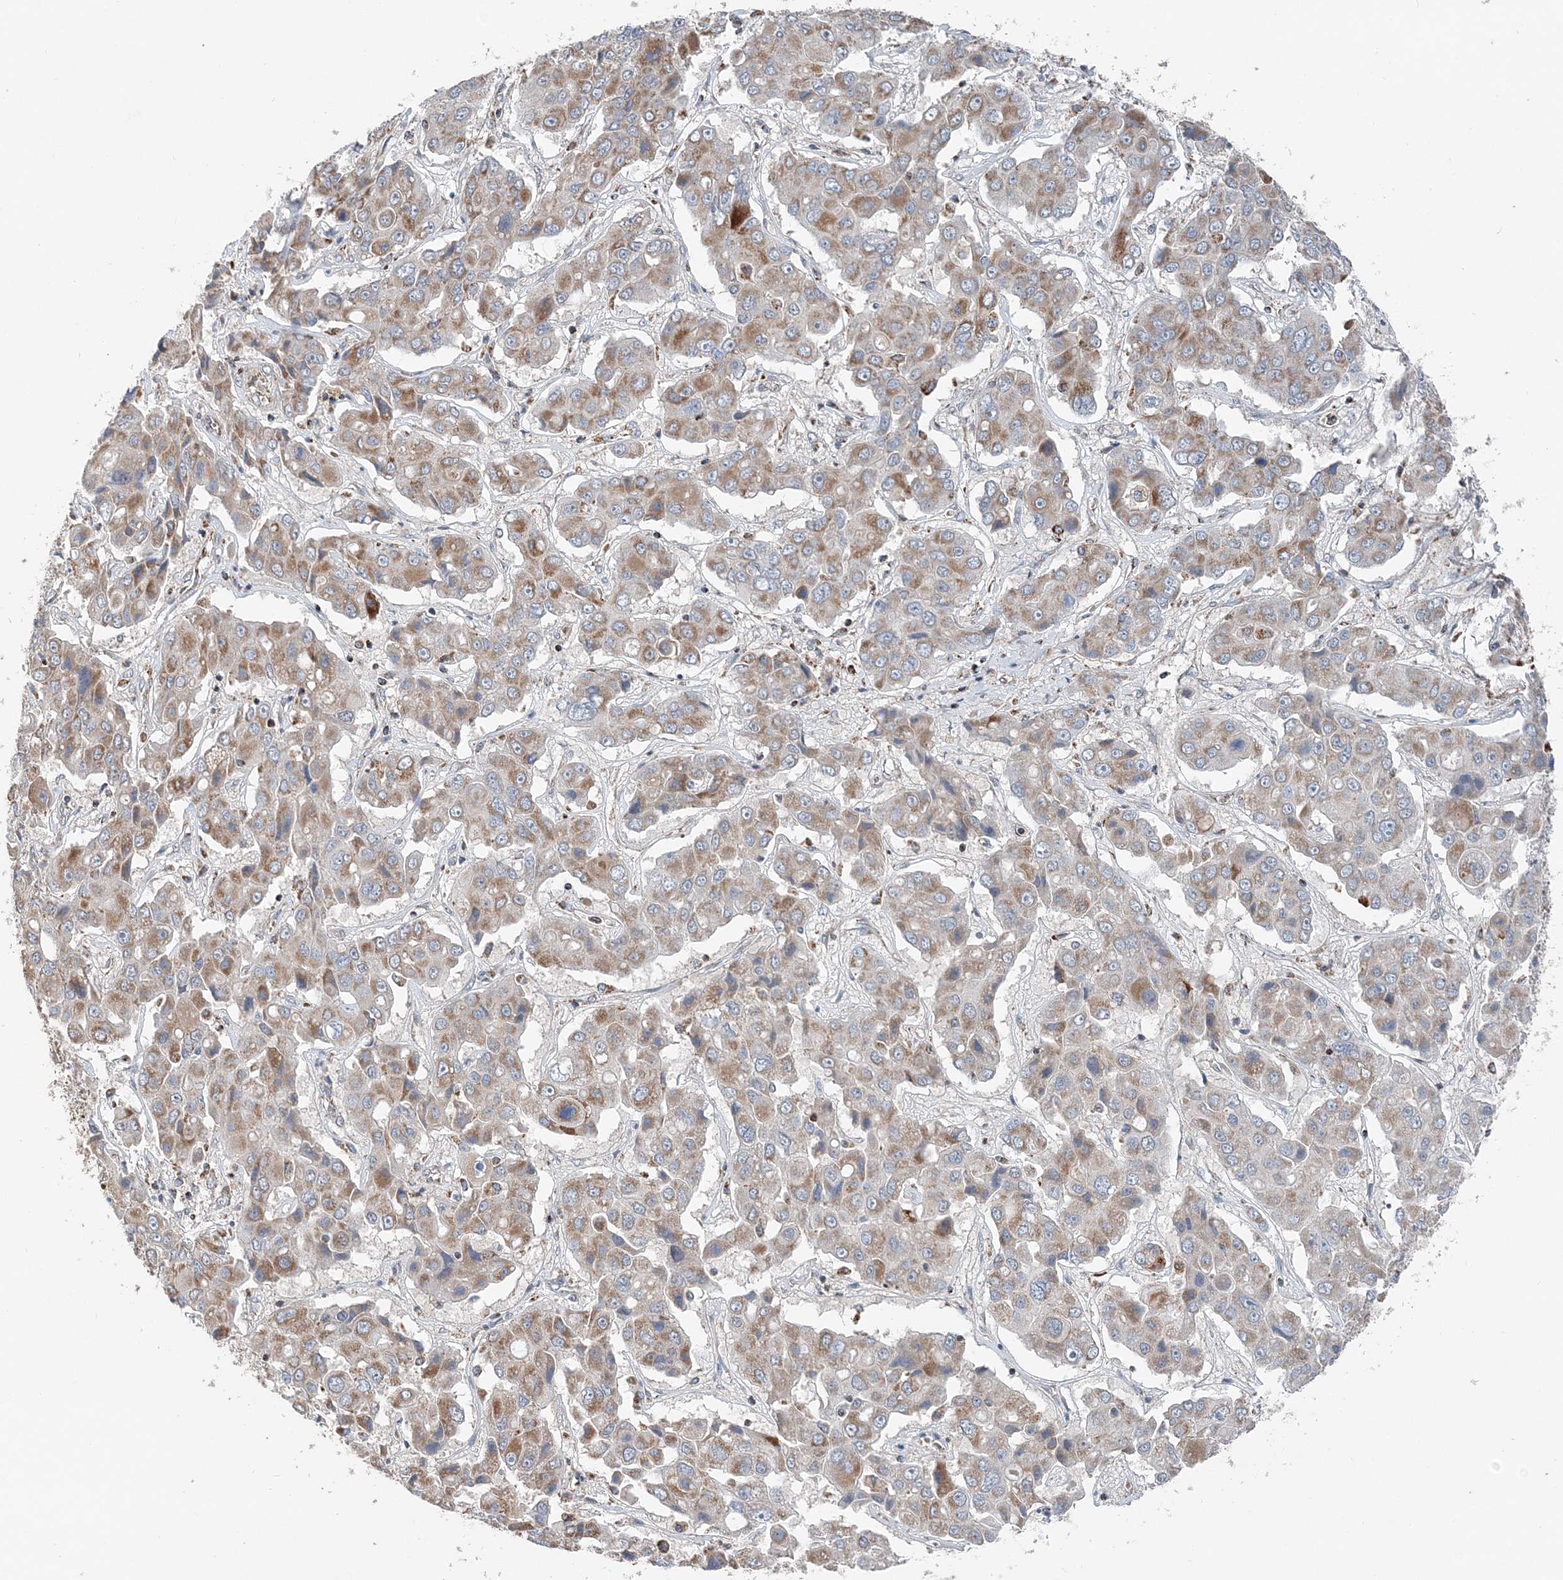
{"staining": {"intensity": "moderate", "quantity": ">75%", "location": "cytoplasmic/membranous"}, "tissue": "liver cancer", "cell_type": "Tumor cells", "image_type": "cancer", "snomed": [{"axis": "morphology", "description": "Cholangiocarcinoma"}, {"axis": "topography", "description": "Liver"}], "caption": "IHC staining of liver cancer (cholangiocarcinoma), which exhibits medium levels of moderate cytoplasmic/membranous positivity in approximately >75% of tumor cells indicating moderate cytoplasmic/membranous protein positivity. The staining was performed using DAB (3,3'-diaminobenzidine) (brown) for protein detection and nuclei were counterstained in hematoxylin (blue).", "gene": "SPRY2", "patient": {"sex": "male", "age": 67}}